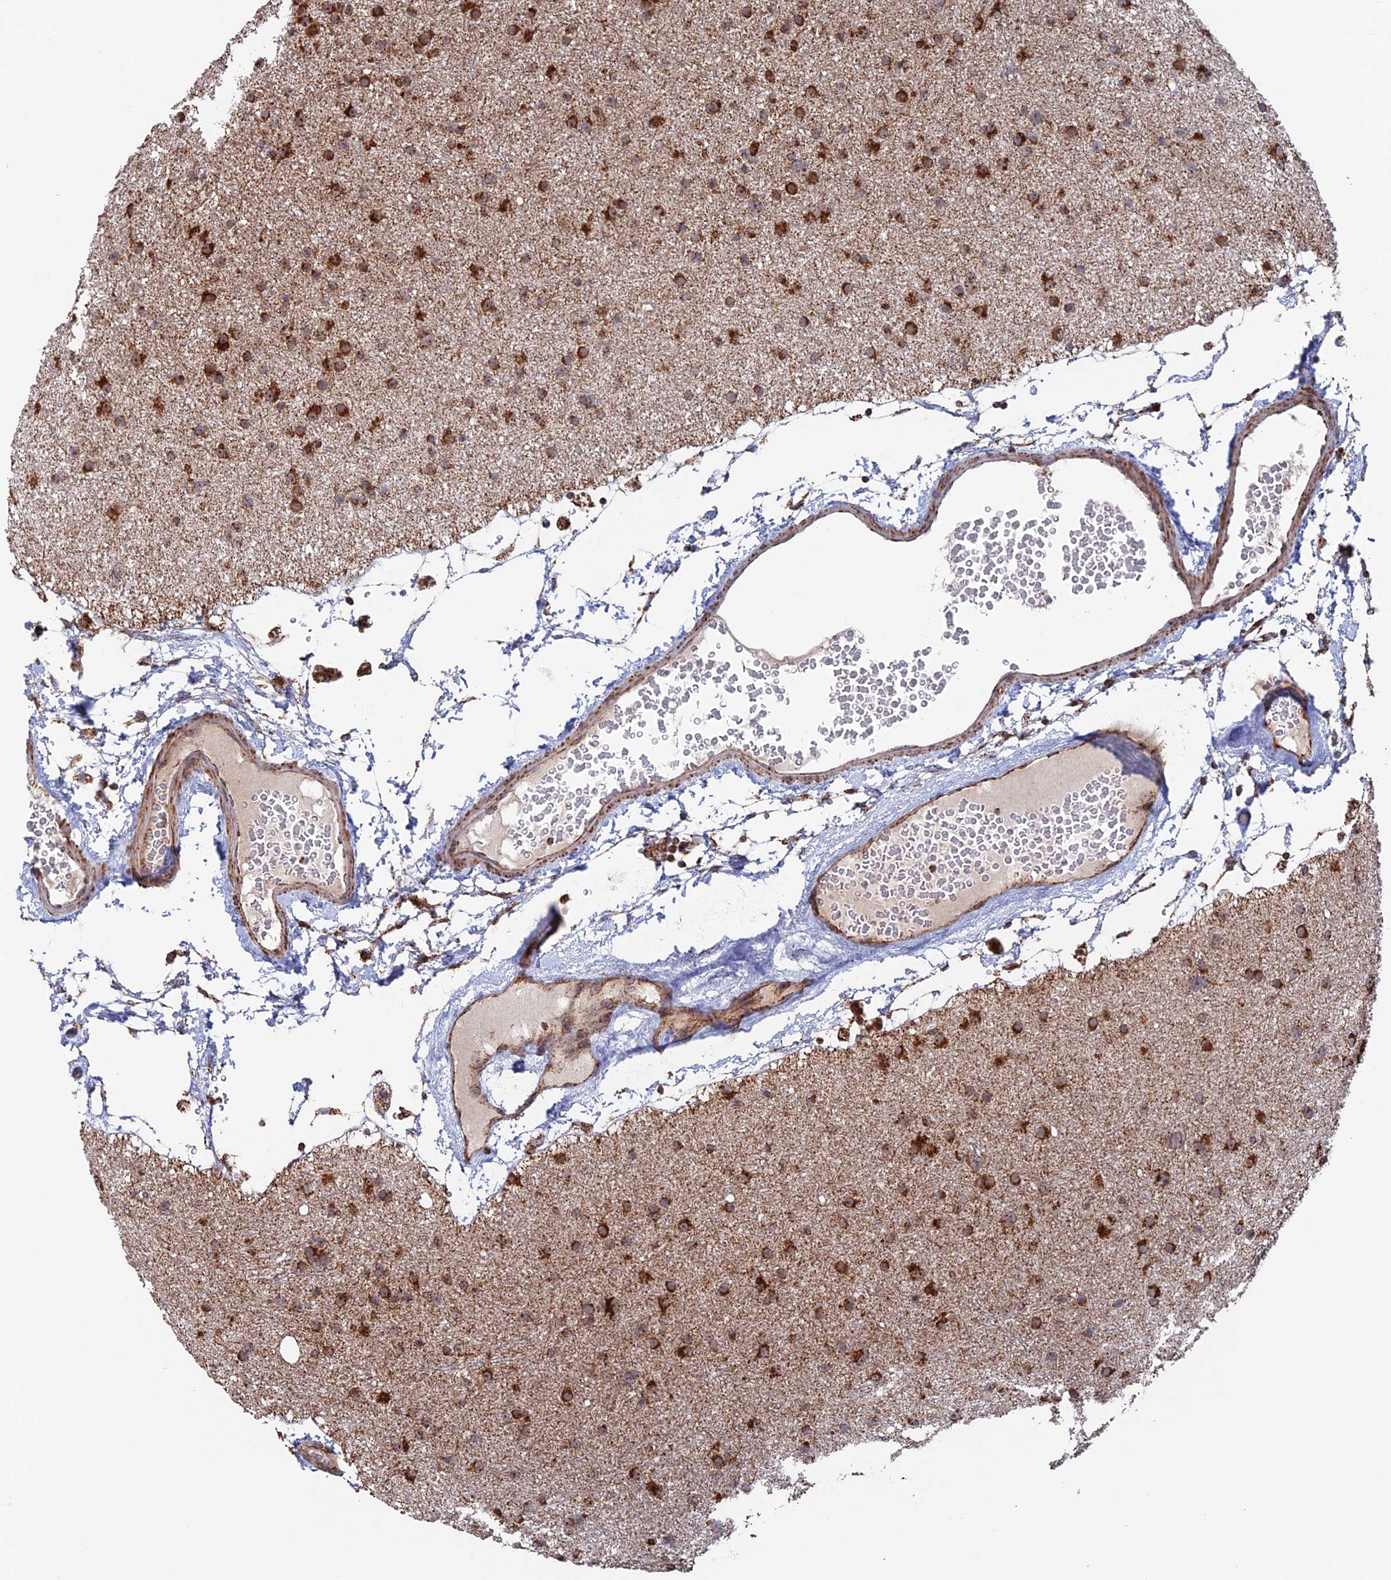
{"staining": {"intensity": "strong", "quantity": ">75%", "location": "cytoplasmic/membranous"}, "tissue": "glioma", "cell_type": "Tumor cells", "image_type": "cancer", "snomed": [{"axis": "morphology", "description": "Glioma, malignant, Low grade"}, {"axis": "topography", "description": "Cerebral cortex"}], "caption": "Malignant glioma (low-grade) stained with DAB (3,3'-diaminobenzidine) immunohistochemistry (IHC) exhibits high levels of strong cytoplasmic/membranous positivity in approximately >75% of tumor cells.", "gene": "DTYMK", "patient": {"sex": "female", "age": 39}}